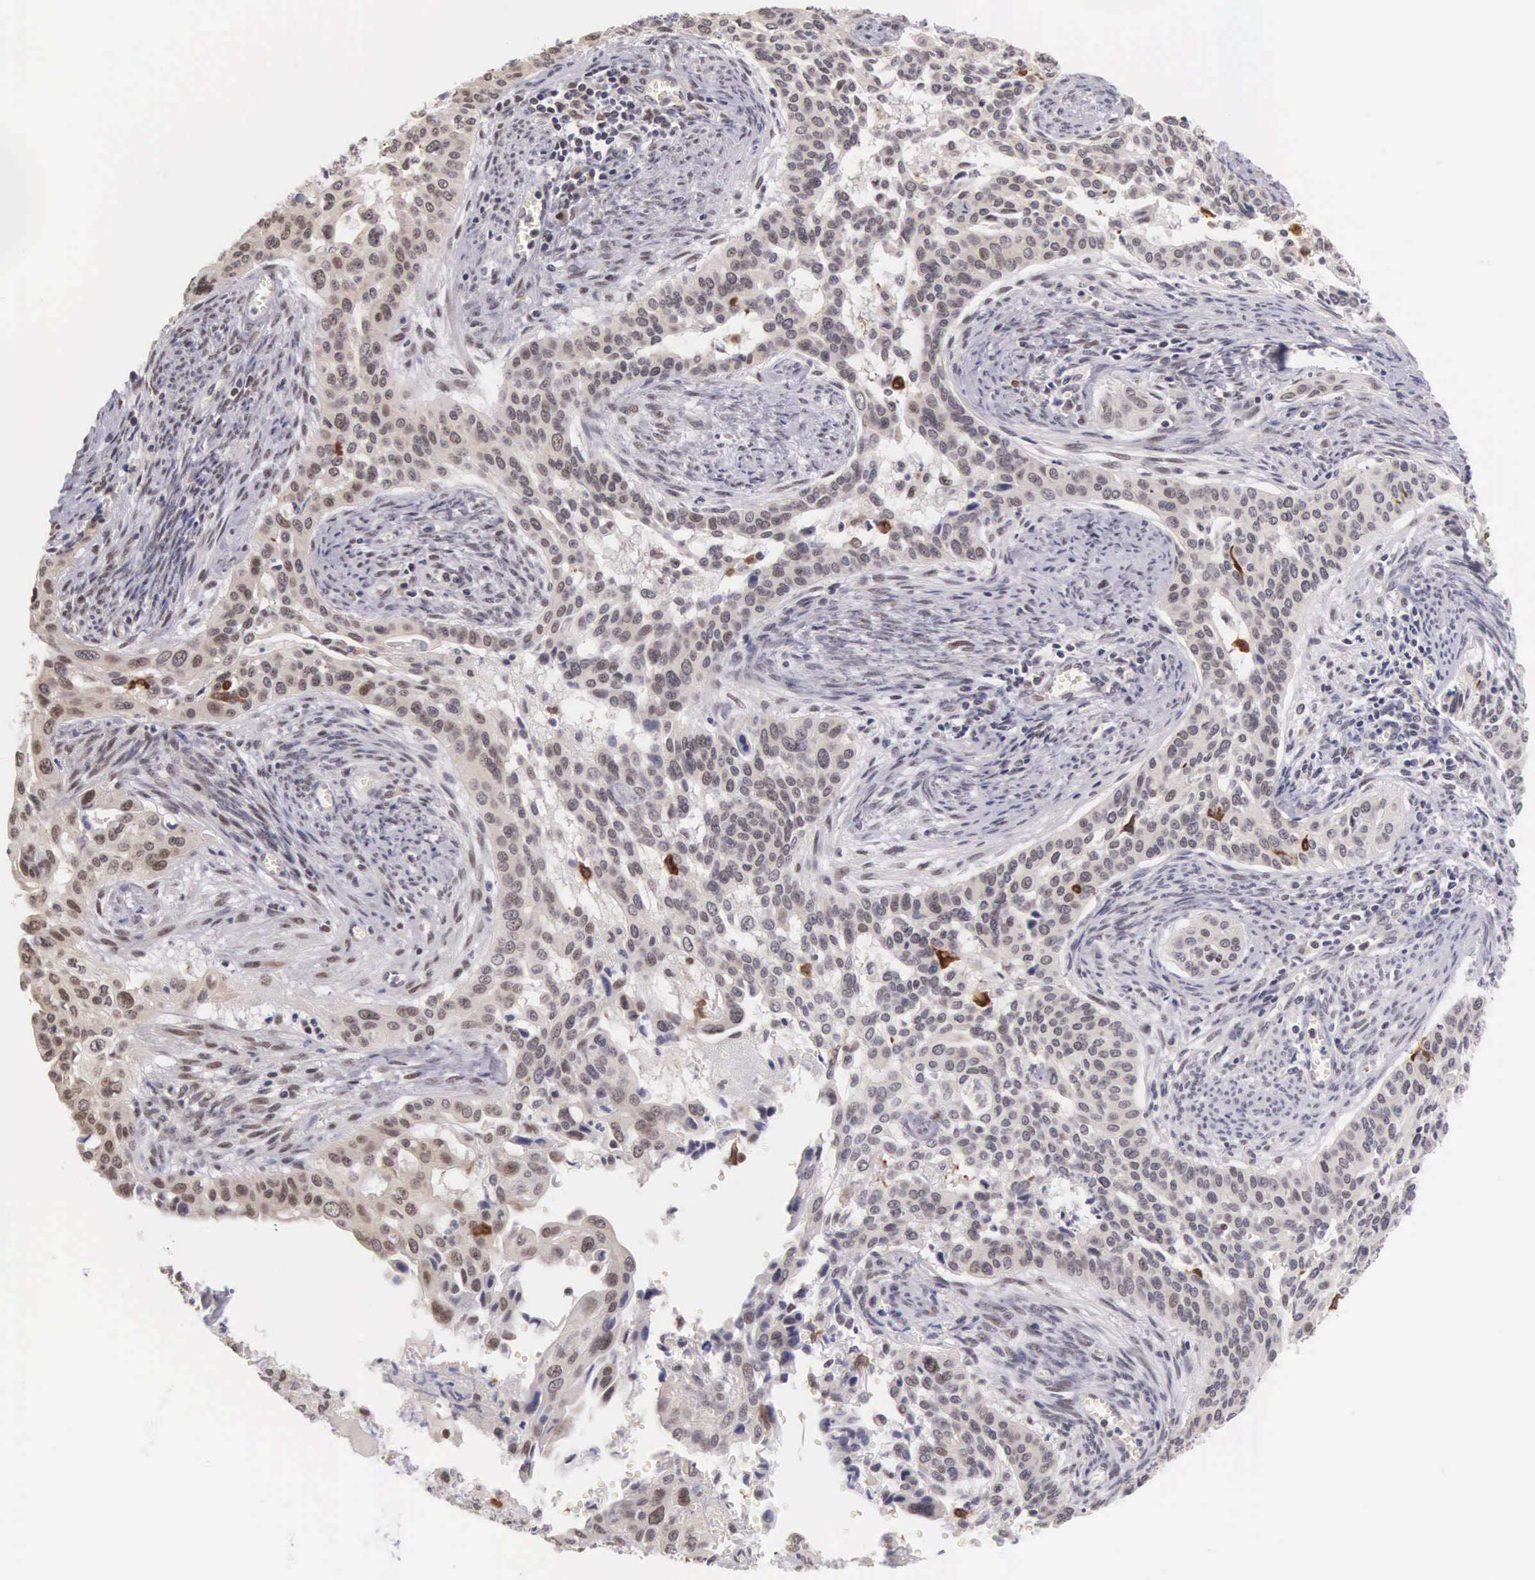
{"staining": {"intensity": "moderate", "quantity": "<25%", "location": "nuclear"}, "tissue": "cervical cancer", "cell_type": "Tumor cells", "image_type": "cancer", "snomed": [{"axis": "morphology", "description": "Squamous cell carcinoma, NOS"}, {"axis": "topography", "description": "Cervix"}], "caption": "Cervical squamous cell carcinoma stained for a protein demonstrates moderate nuclear positivity in tumor cells.", "gene": "HMGXB4", "patient": {"sex": "female", "age": 34}}